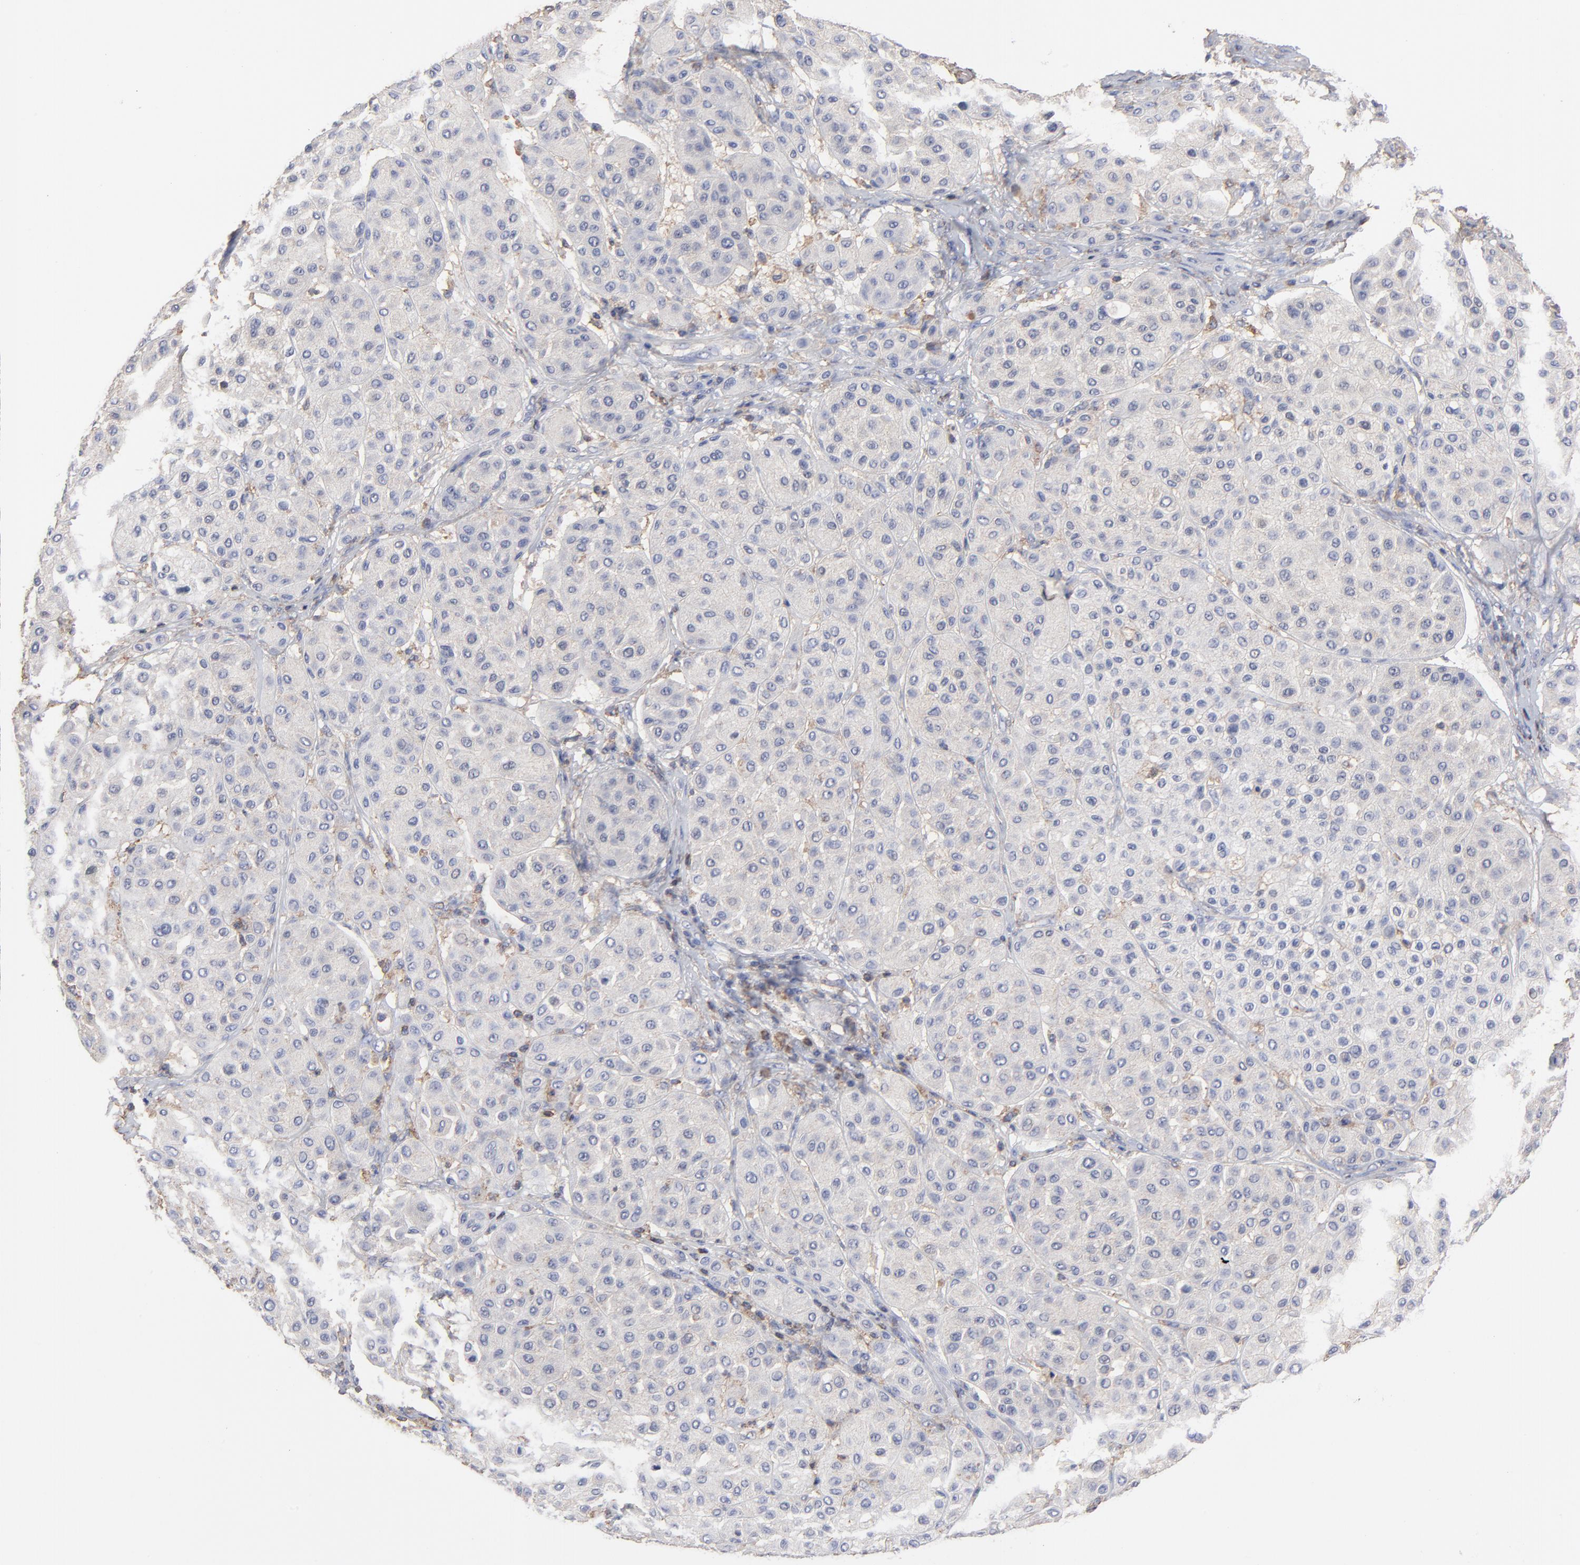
{"staining": {"intensity": "weak", "quantity": ">75%", "location": "cytoplasmic/membranous"}, "tissue": "melanoma", "cell_type": "Tumor cells", "image_type": "cancer", "snomed": [{"axis": "morphology", "description": "Normal tissue, NOS"}, {"axis": "morphology", "description": "Malignant melanoma, Metastatic site"}, {"axis": "topography", "description": "Skin"}], "caption": "Immunohistochemical staining of malignant melanoma (metastatic site) shows low levels of weak cytoplasmic/membranous staining in approximately >75% of tumor cells.", "gene": "ASL", "patient": {"sex": "male", "age": 41}}